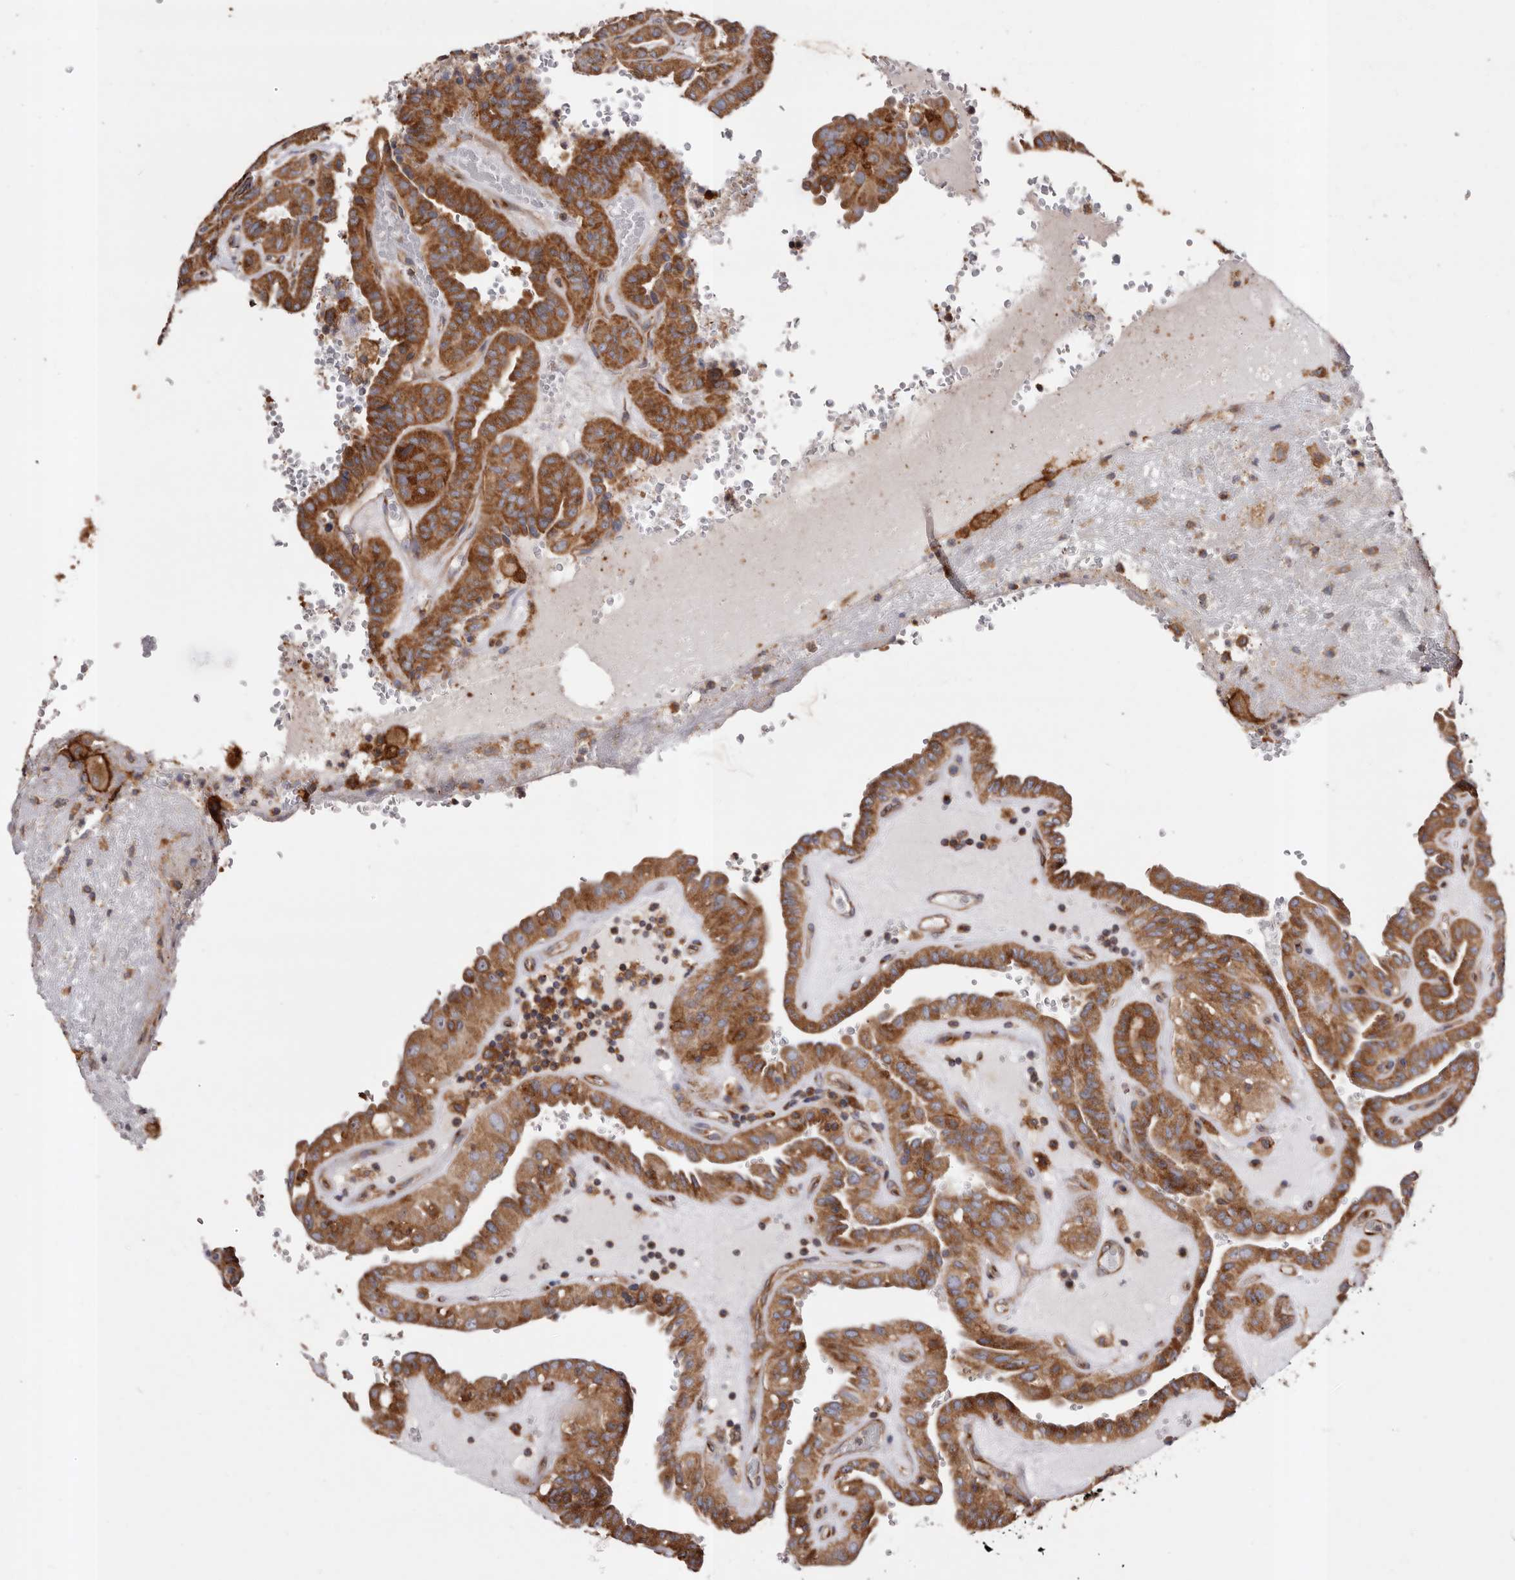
{"staining": {"intensity": "moderate", "quantity": ">75%", "location": "cytoplasmic/membranous"}, "tissue": "thyroid cancer", "cell_type": "Tumor cells", "image_type": "cancer", "snomed": [{"axis": "morphology", "description": "Papillary adenocarcinoma, NOS"}, {"axis": "topography", "description": "Thyroid gland"}], "caption": "Immunohistochemistry (IHC) (DAB (3,3'-diaminobenzidine)) staining of thyroid cancer (papillary adenocarcinoma) shows moderate cytoplasmic/membranous protein positivity in about >75% of tumor cells.", "gene": "COQ8B", "patient": {"sex": "male", "age": 77}}